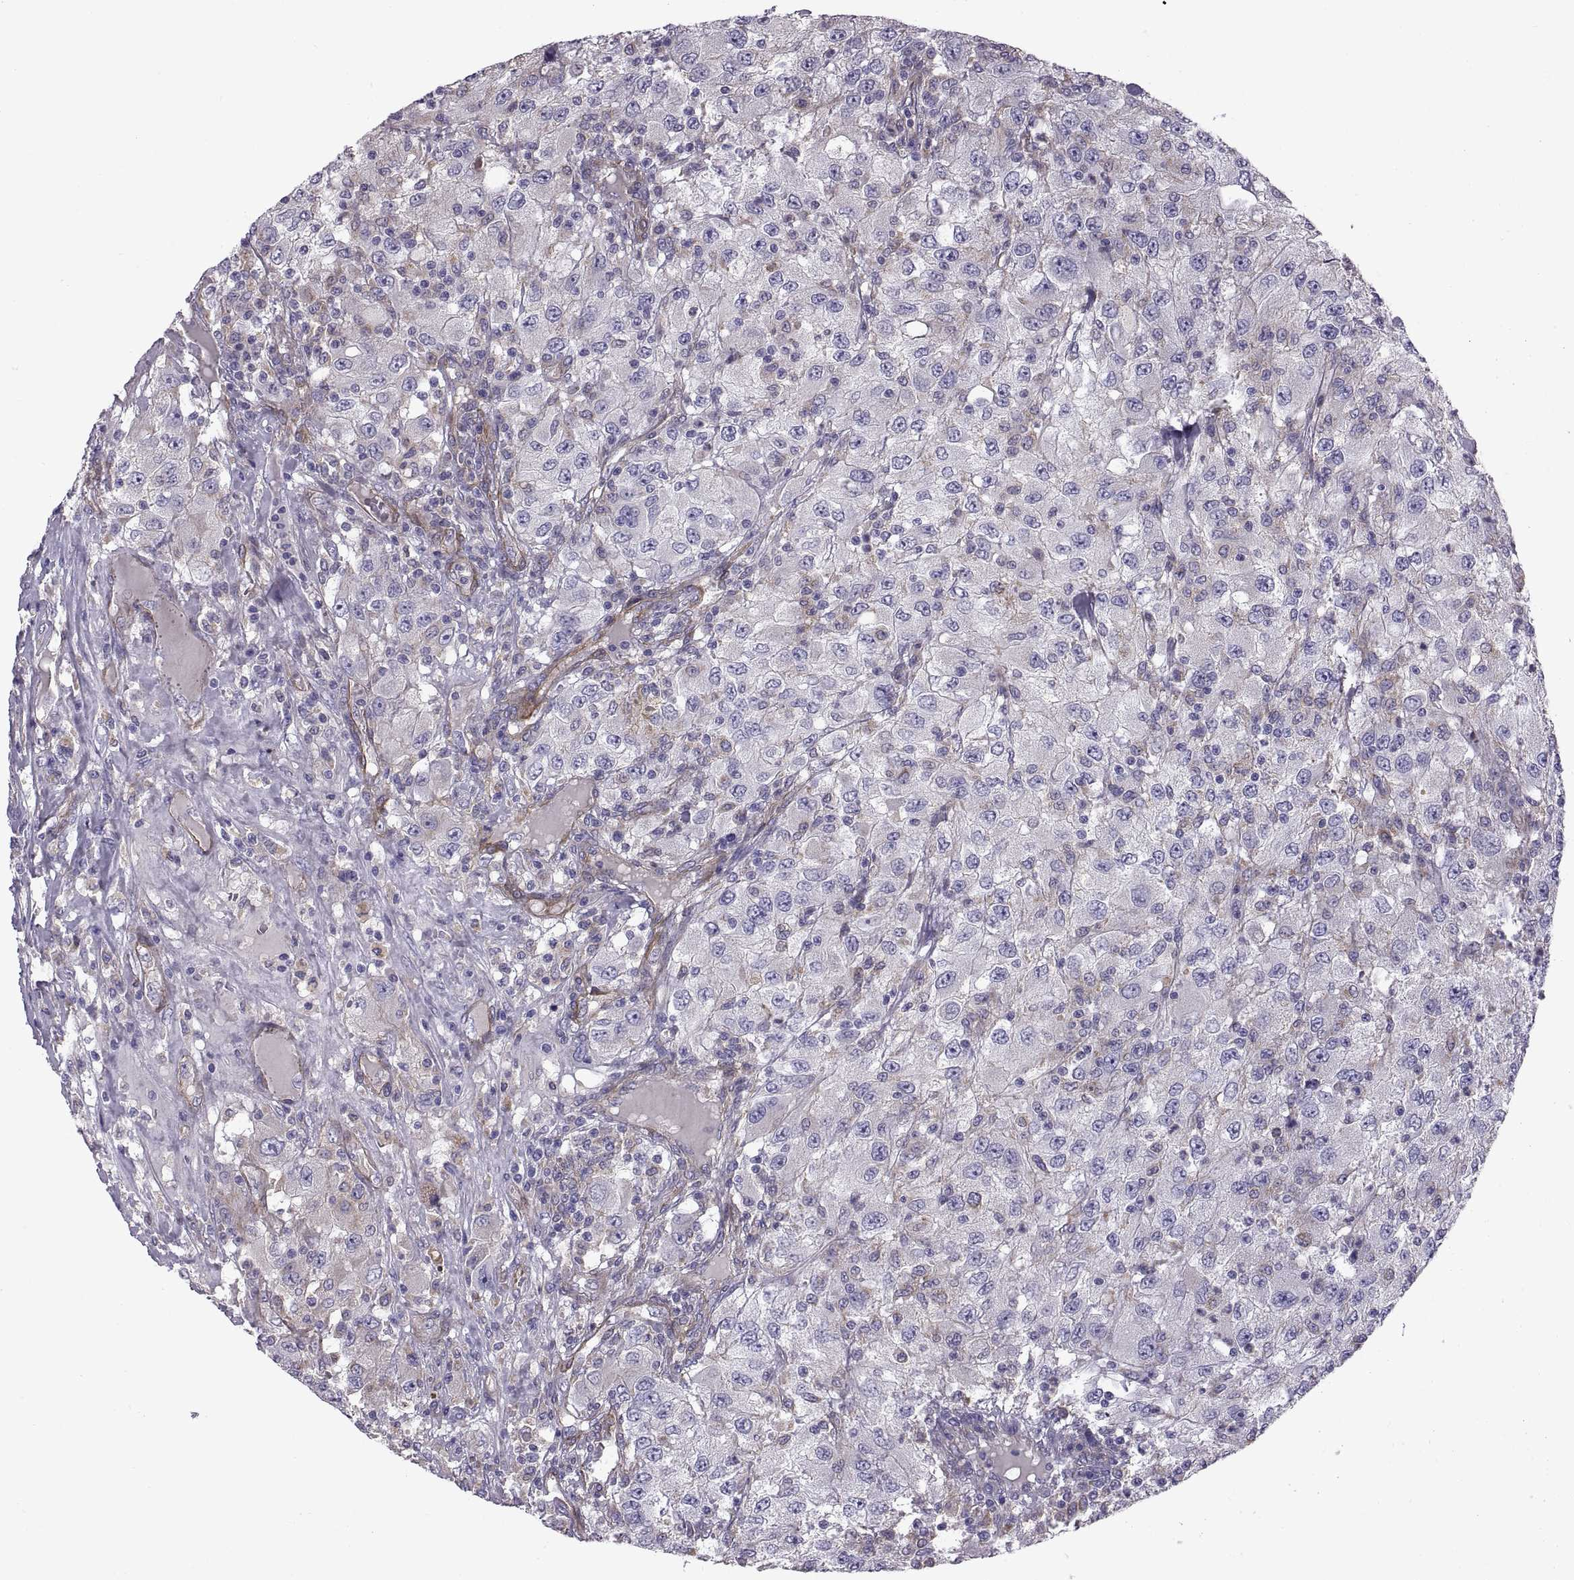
{"staining": {"intensity": "negative", "quantity": "none", "location": "none"}, "tissue": "renal cancer", "cell_type": "Tumor cells", "image_type": "cancer", "snomed": [{"axis": "morphology", "description": "Adenocarcinoma, NOS"}, {"axis": "topography", "description": "Kidney"}], "caption": "This photomicrograph is of renal cancer (adenocarcinoma) stained with immunohistochemistry to label a protein in brown with the nuclei are counter-stained blue. There is no expression in tumor cells.", "gene": "ARSL", "patient": {"sex": "female", "age": 67}}